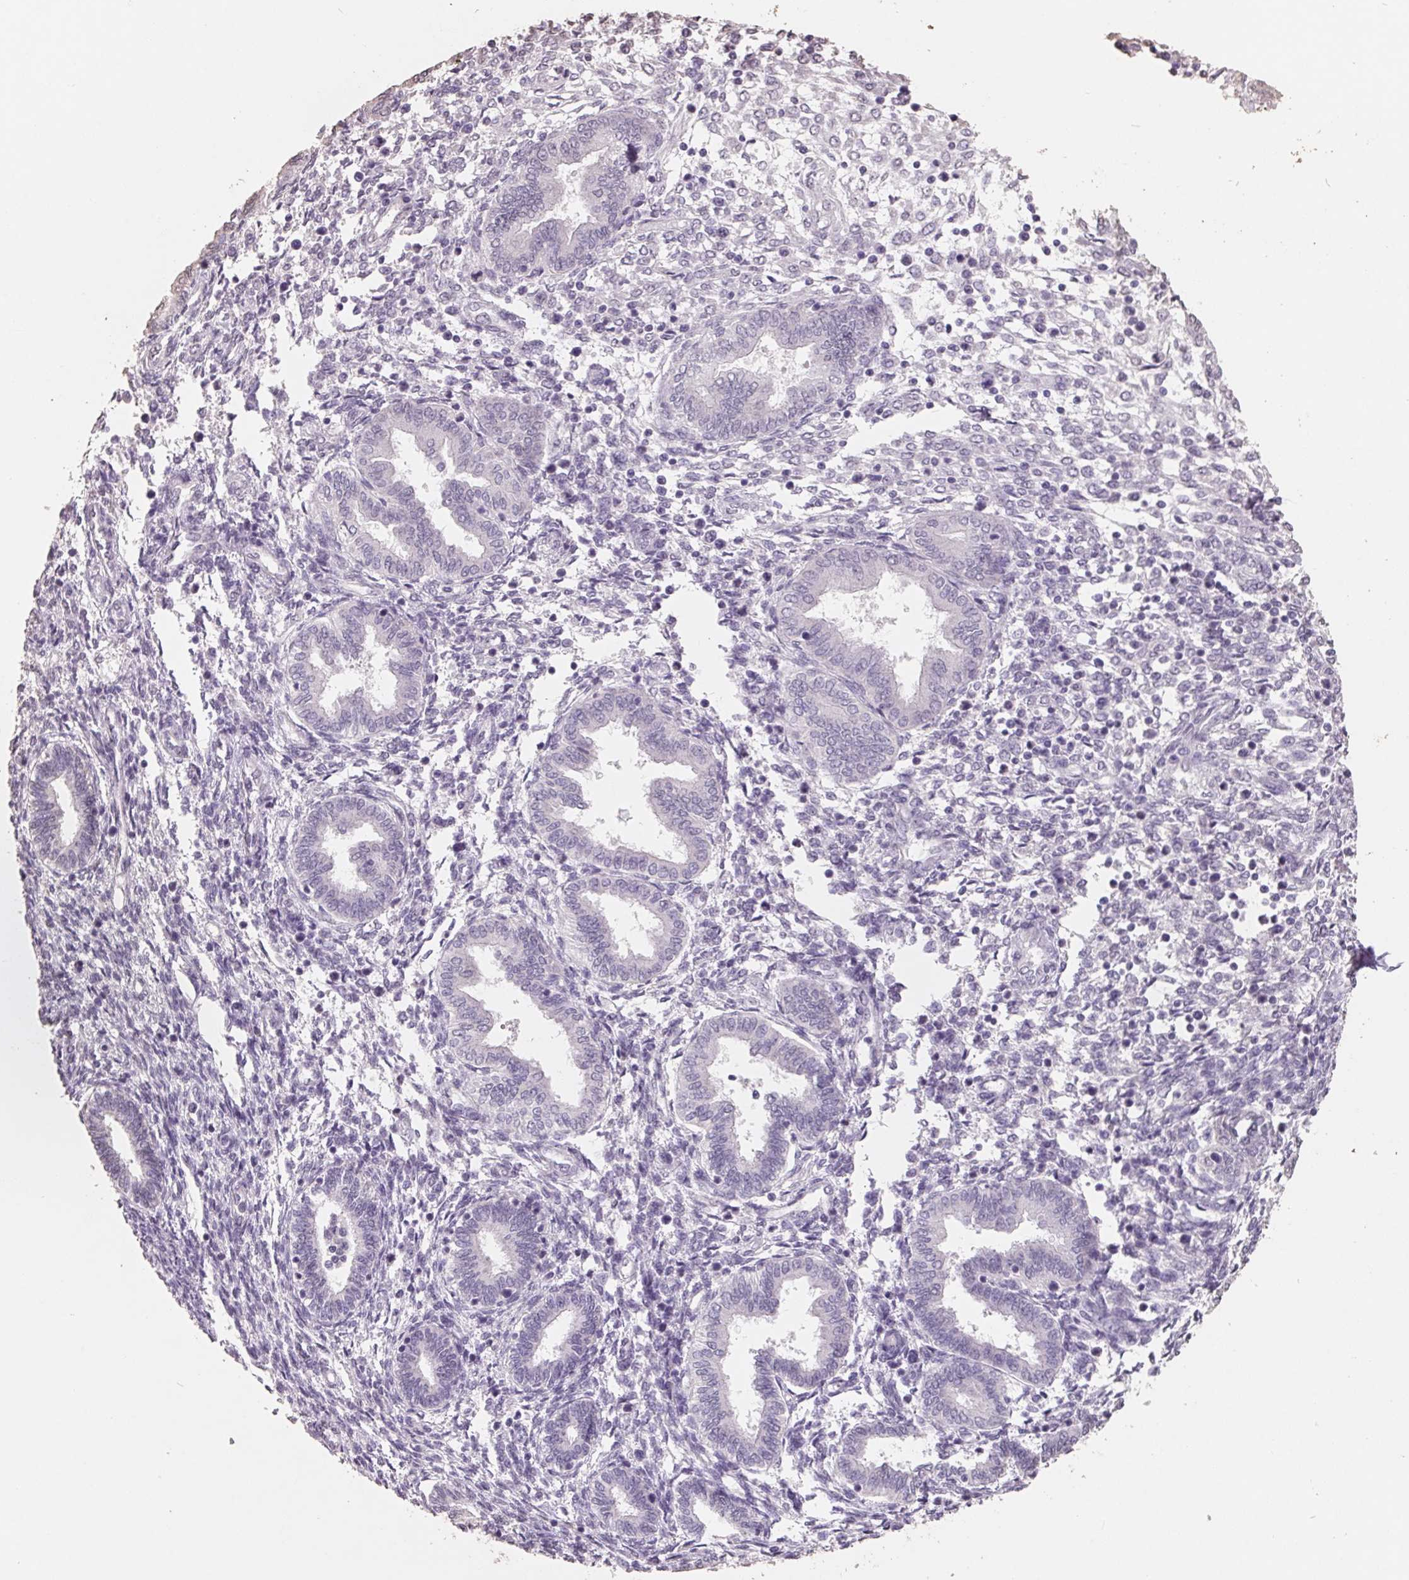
{"staining": {"intensity": "negative", "quantity": "none", "location": "none"}, "tissue": "endometrium", "cell_type": "Cells in endometrial stroma", "image_type": "normal", "snomed": [{"axis": "morphology", "description": "Normal tissue, NOS"}, {"axis": "topography", "description": "Endometrium"}], "caption": "Immunohistochemical staining of unremarkable human endometrium demonstrates no significant positivity in cells in endometrial stroma. (DAB (3,3'-diaminobenzidine) immunohistochemistry visualized using brightfield microscopy, high magnification).", "gene": "FTCD", "patient": {"sex": "female", "age": 42}}